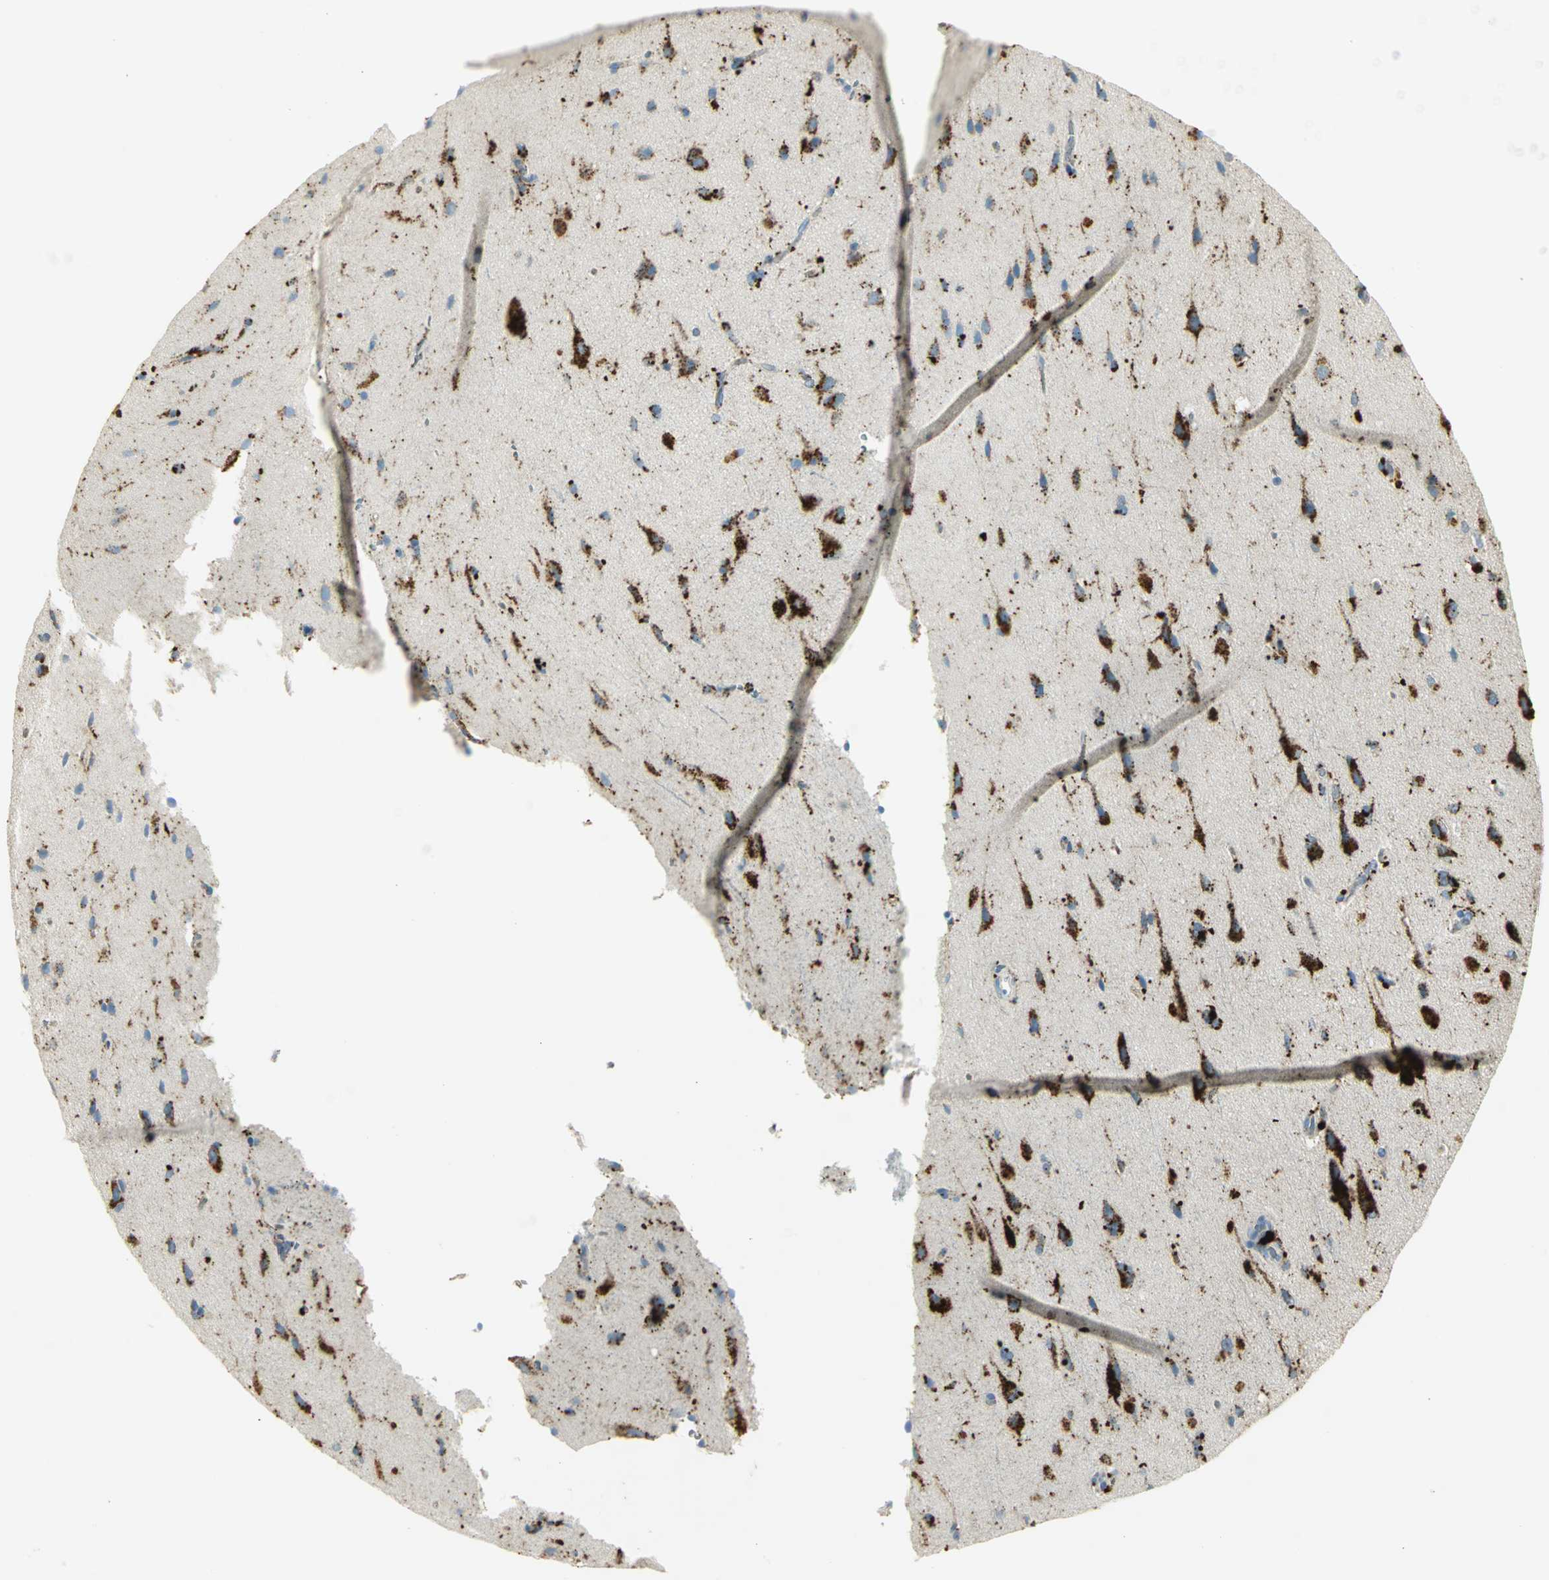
{"staining": {"intensity": "negative", "quantity": "none", "location": "none"}, "tissue": "cerebral cortex", "cell_type": "Endothelial cells", "image_type": "normal", "snomed": [{"axis": "morphology", "description": "Normal tissue, NOS"}, {"axis": "topography", "description": "Cerebral cortex"}], "caption": "Immunohistochemistry micrograph of benign cerebral cortex: human cerebral cortex stained with DAB (3,3'-diaminobenzidine) exhibits no significant protein staining in endothelial cells. (DAB IHC visualized using brightfield microscopy, high magnification).", "gene": "ARSA", "patient": {"sex": "male", "age": 62}}